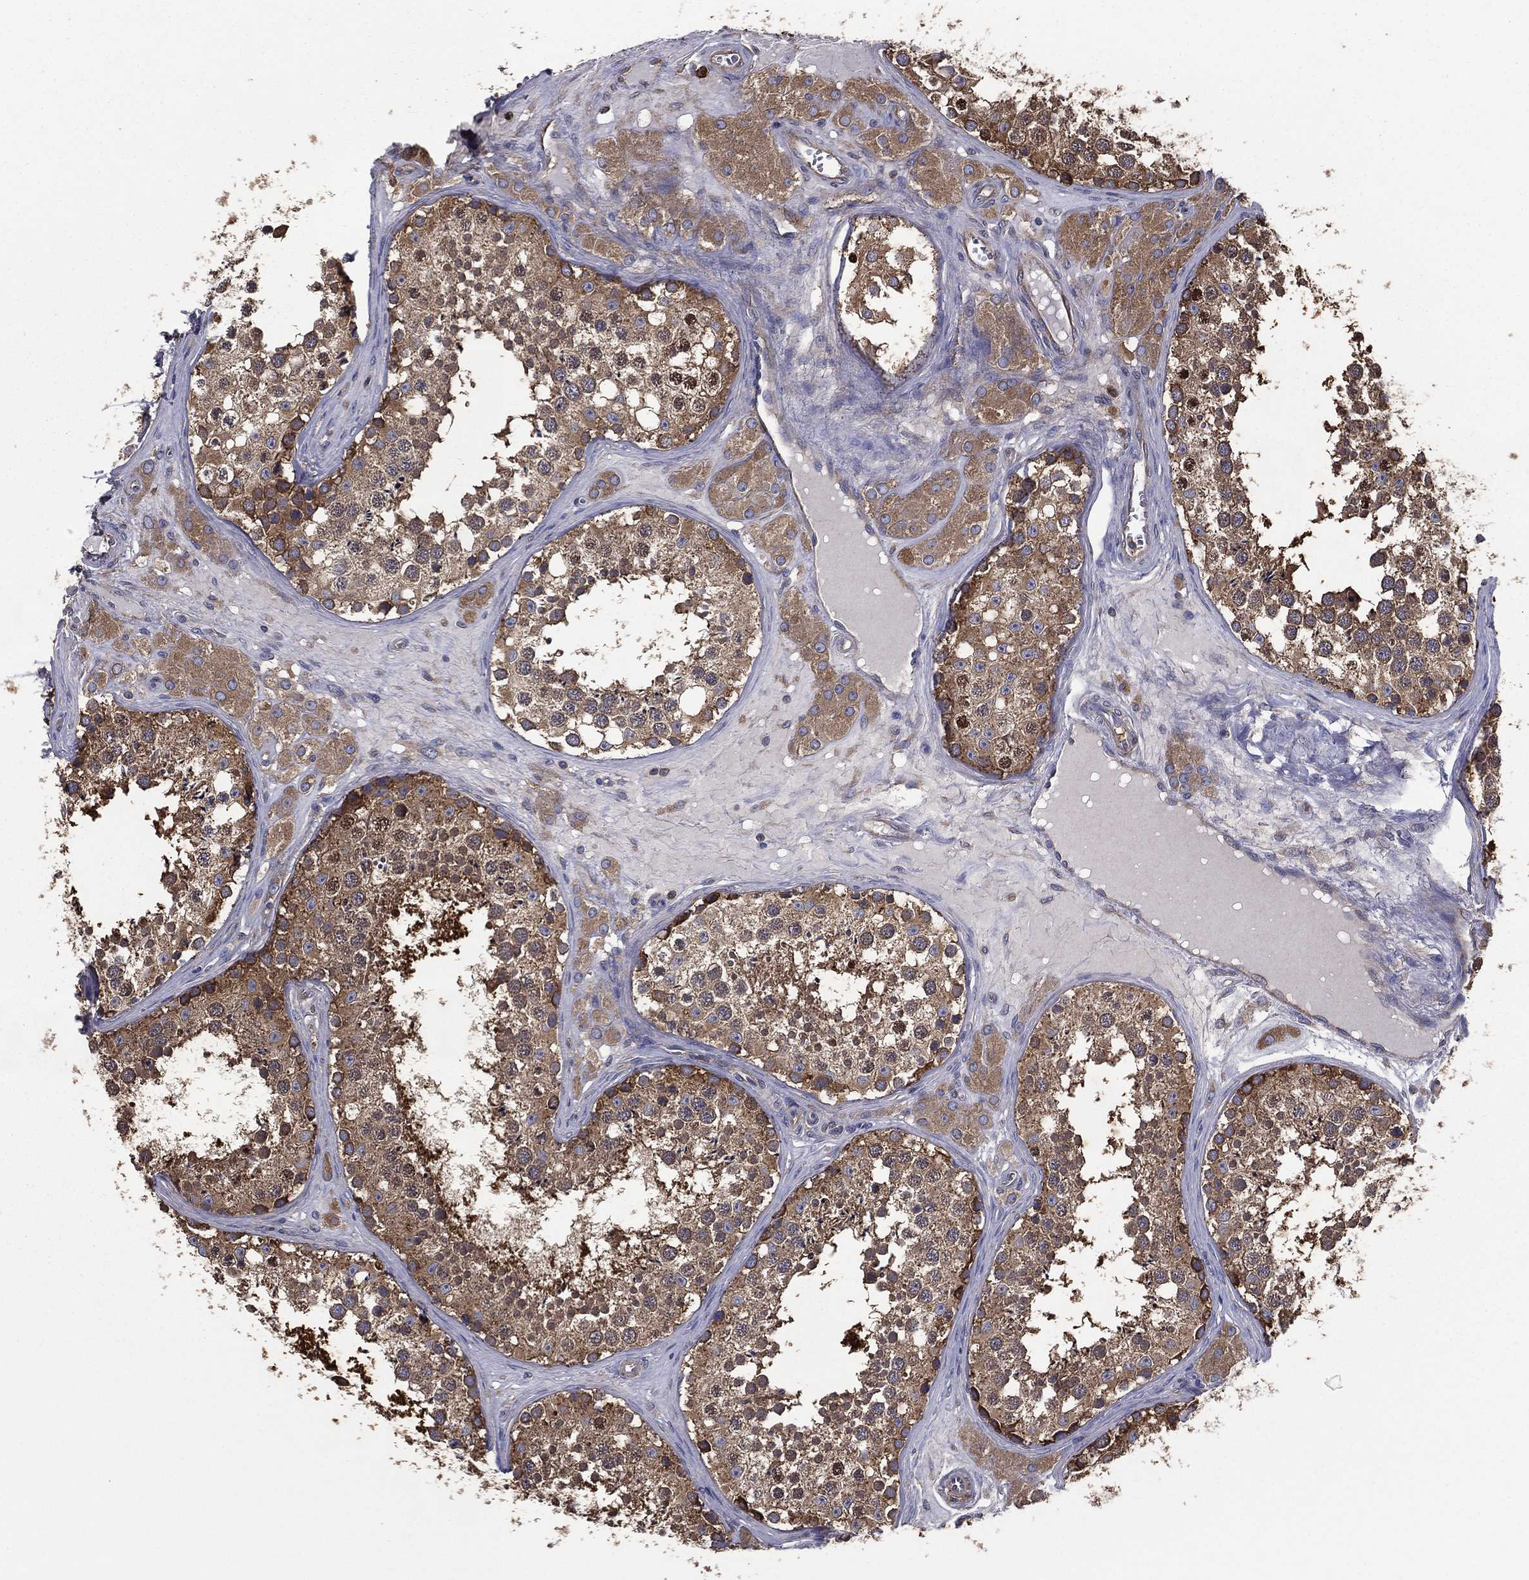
{"staining": {"intensity": "moderate", "quantity": ">75%", "location": "cytoplasmic/membranous"}, "tissue": "testis", "cell_type": "Cells in seminiferous ducts", "image_type": "normal", "snomed": [{"axis": "morphology", "description": "Normal tissue, NOS"}, {"axis": "topography", "description": "Testis"}], "caption": "IHC histopathology image of benign testis stained for a protein (brown), which reveals medium levels of moderate cytoplasmic/membranous positivity in approximately >75% of cells in seminiferous ducts.", "gene": "SARS1", "patient": {"sex": "male", "age": 31}}